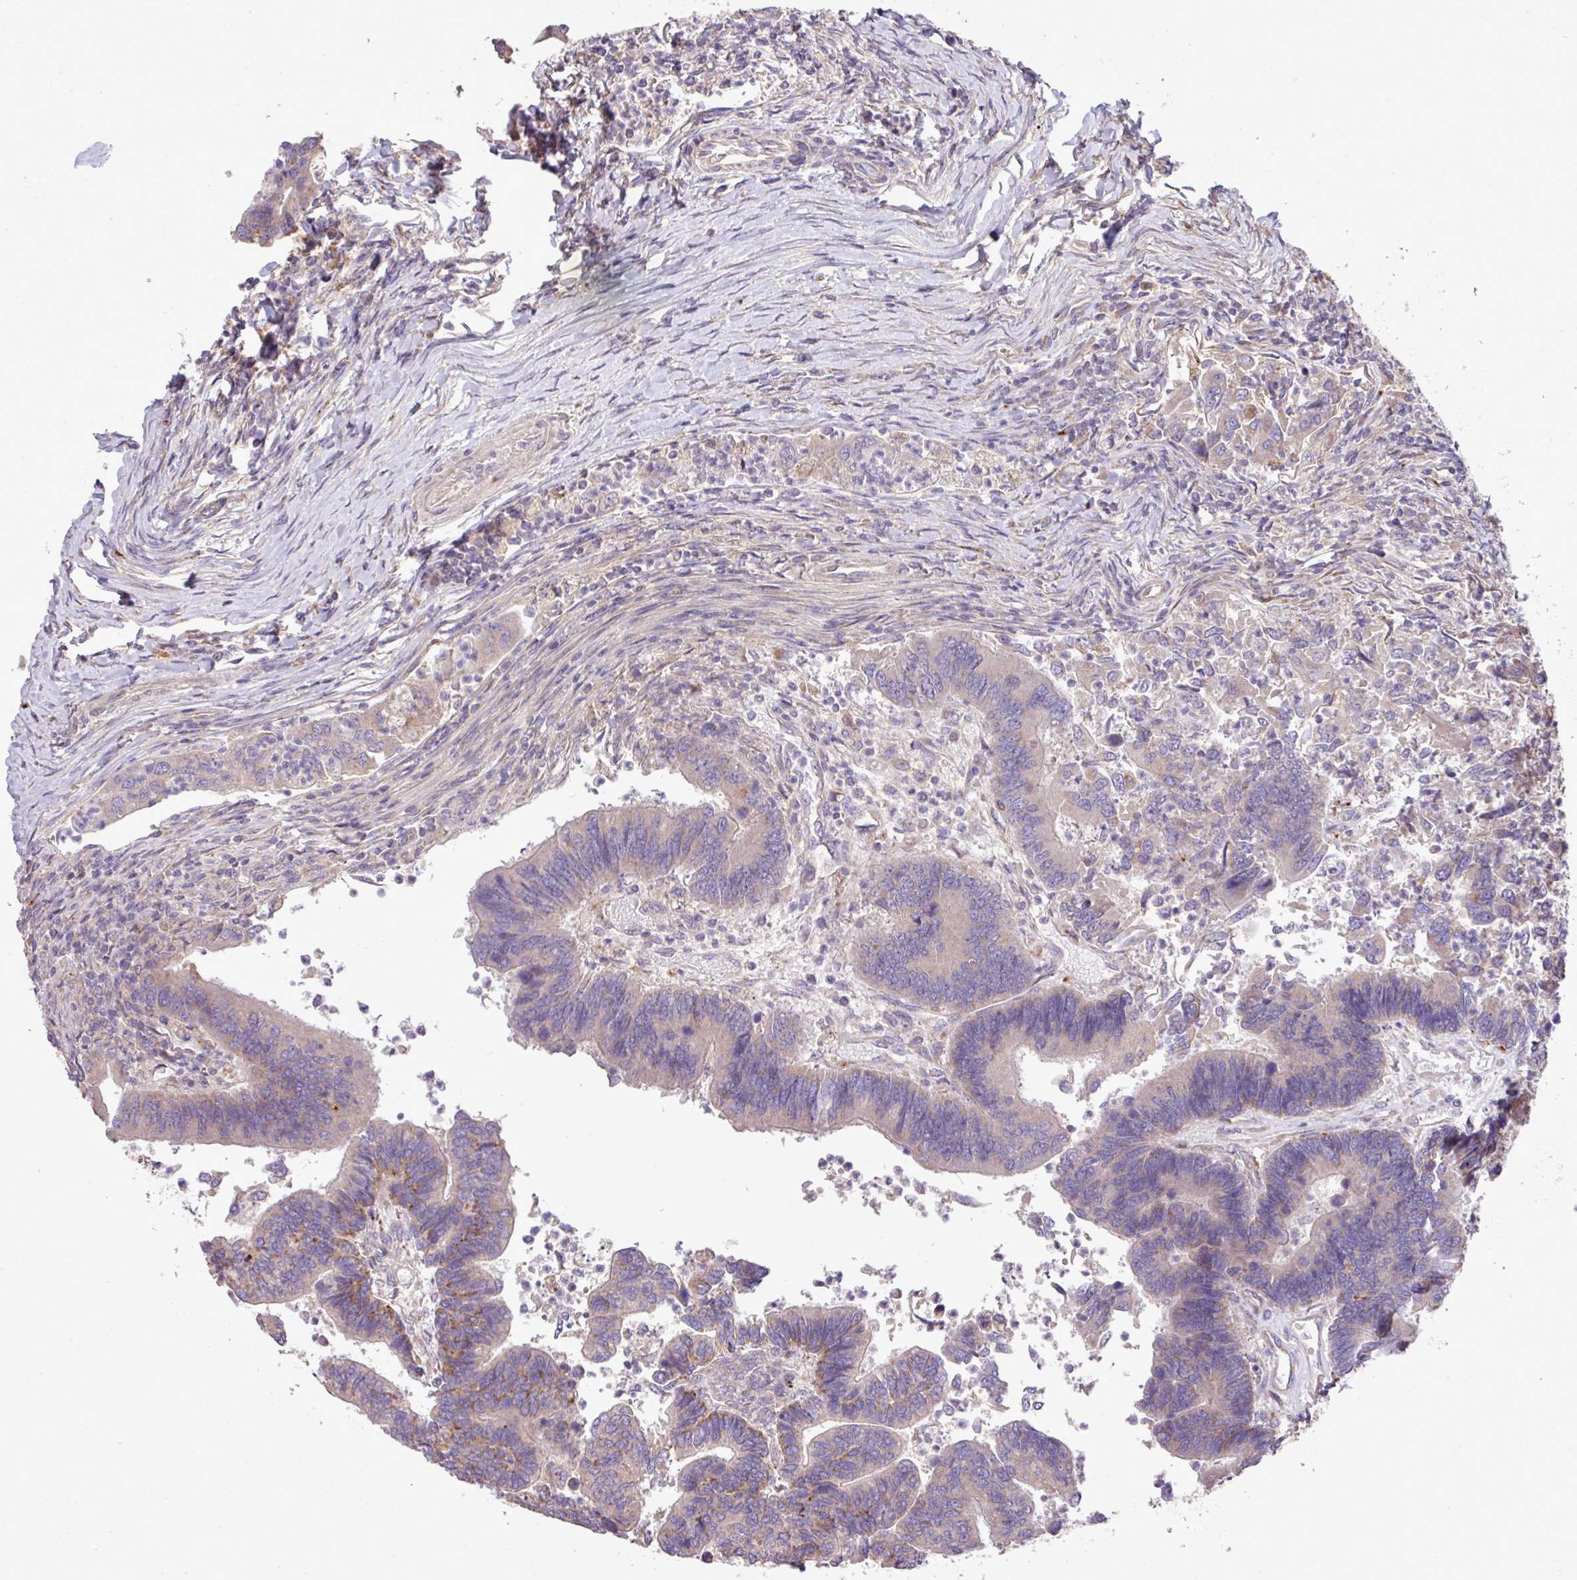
{"staining": {"intensity": "moderate", "quantity": "<25%", "location": "cytoplasmic/membranous"}, "tissue": "colorectal cancer", "cell_type": "Tumor cells", "image_type": "cancer", "snomed": [{"axis": "morphology", "description": "Adenocarcinoma, NOS"}, {"axis": "topography", "description": "Colon"}], "caption": "Immunohistochemical staining of human colorectal cancer exhibits moderate cytoplasmic/membranous protein staining in about <25% of tumor cells.", "gene": "XIAP", "patient": {"sex": "female", "age": 67}}